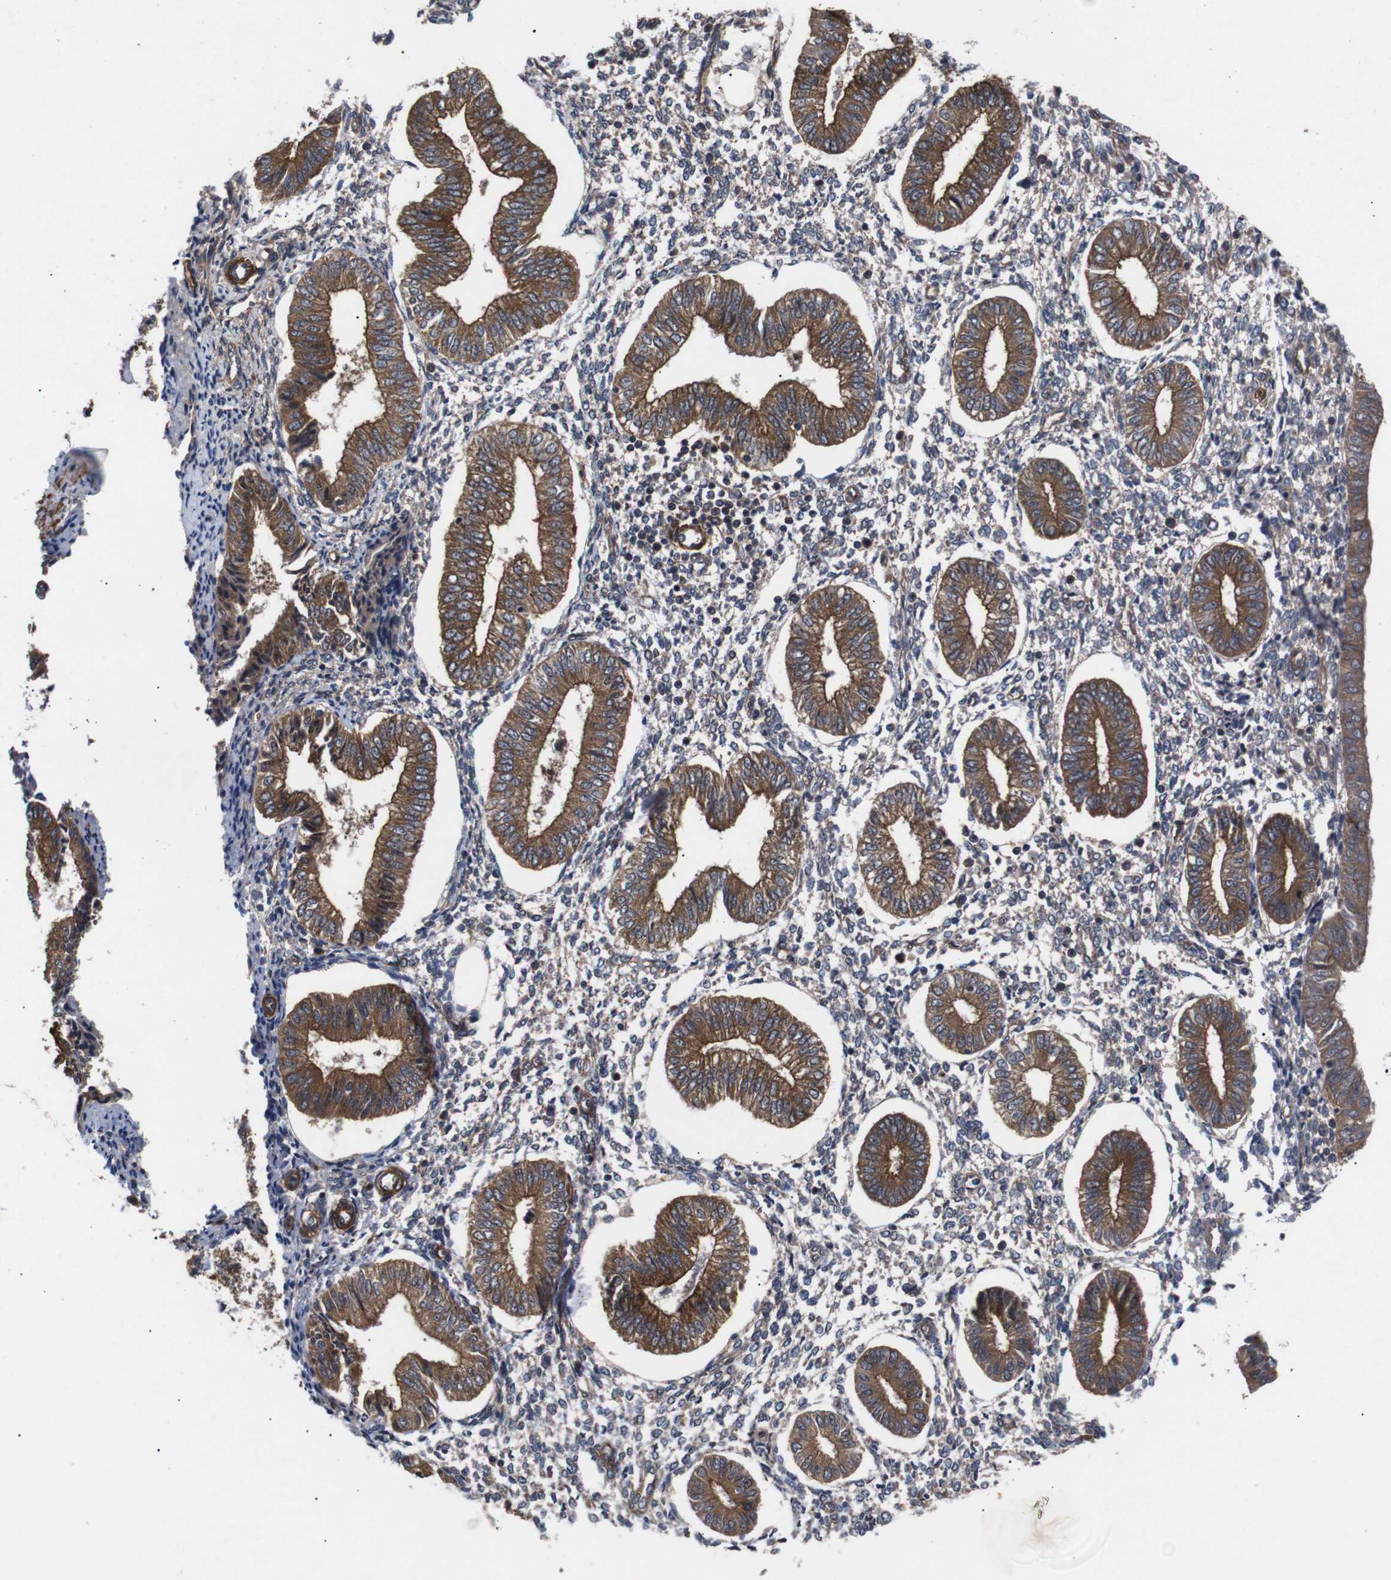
{"staining": {"intensity": "moderate", "quantity": "25%-75%", "location": "cytoplasmic/membranous"}, "tissue": "endometrium", "cell_type": "Cells in endometrial stroma", "image_type": "normal", "snomed": [{"axis": "morphology", "description": "Normal tissue, NOS"}, {"axis": "topography", "description": "Endometrium"}], "caption": "This is a micrograph of IHC staining of normal endometrium, which shows moderate expression in the cytoplasmic/membranous of cells in endometrial stroma.", "gene": "PAWR", "patient": {"sex": "female", "age": 50}}